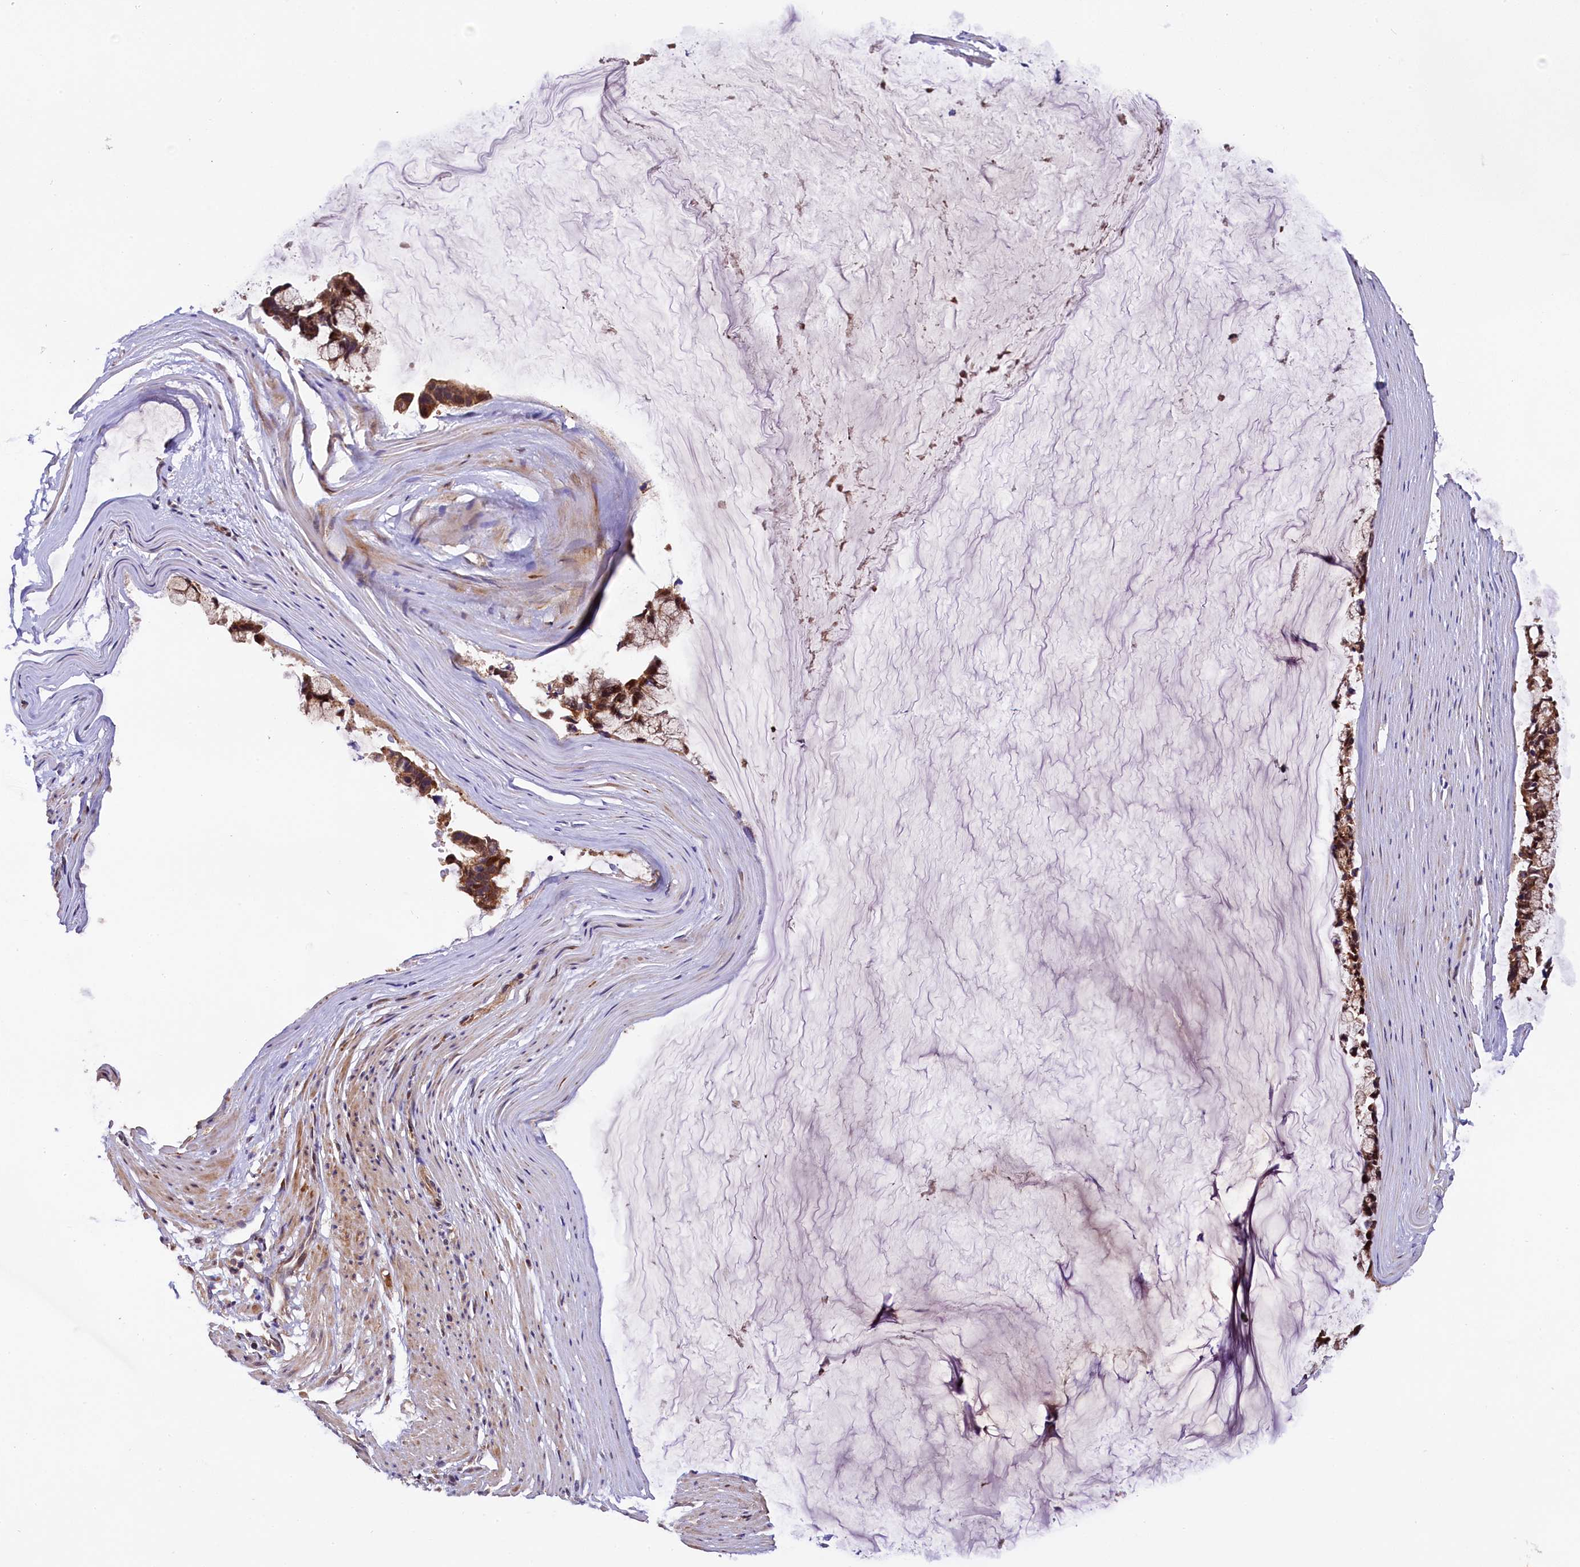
{"staining": {"intensity": "moderate", "quantity": ">75%", "location": "cytoplasmic/membranous"}, "tissue": "ovarian cancer", "cell_type": "Tumor cells", "image_type": "cancer", "snomed": [{"axis": "morphology", "description": "Cystadenocarcinoma, mucinous, NOS"}, {"axis": "topography", "description": "Ovary"}], "caption": "Brown immunohistochemical staining in mucinous cystadenocarcinoma (ovarian) reveals moderate cytoplasmic/membranous positivity in approximately >75% of tumor cells.", "gene": "DOHH", "patient": {"sex": "female", "age": 39}}